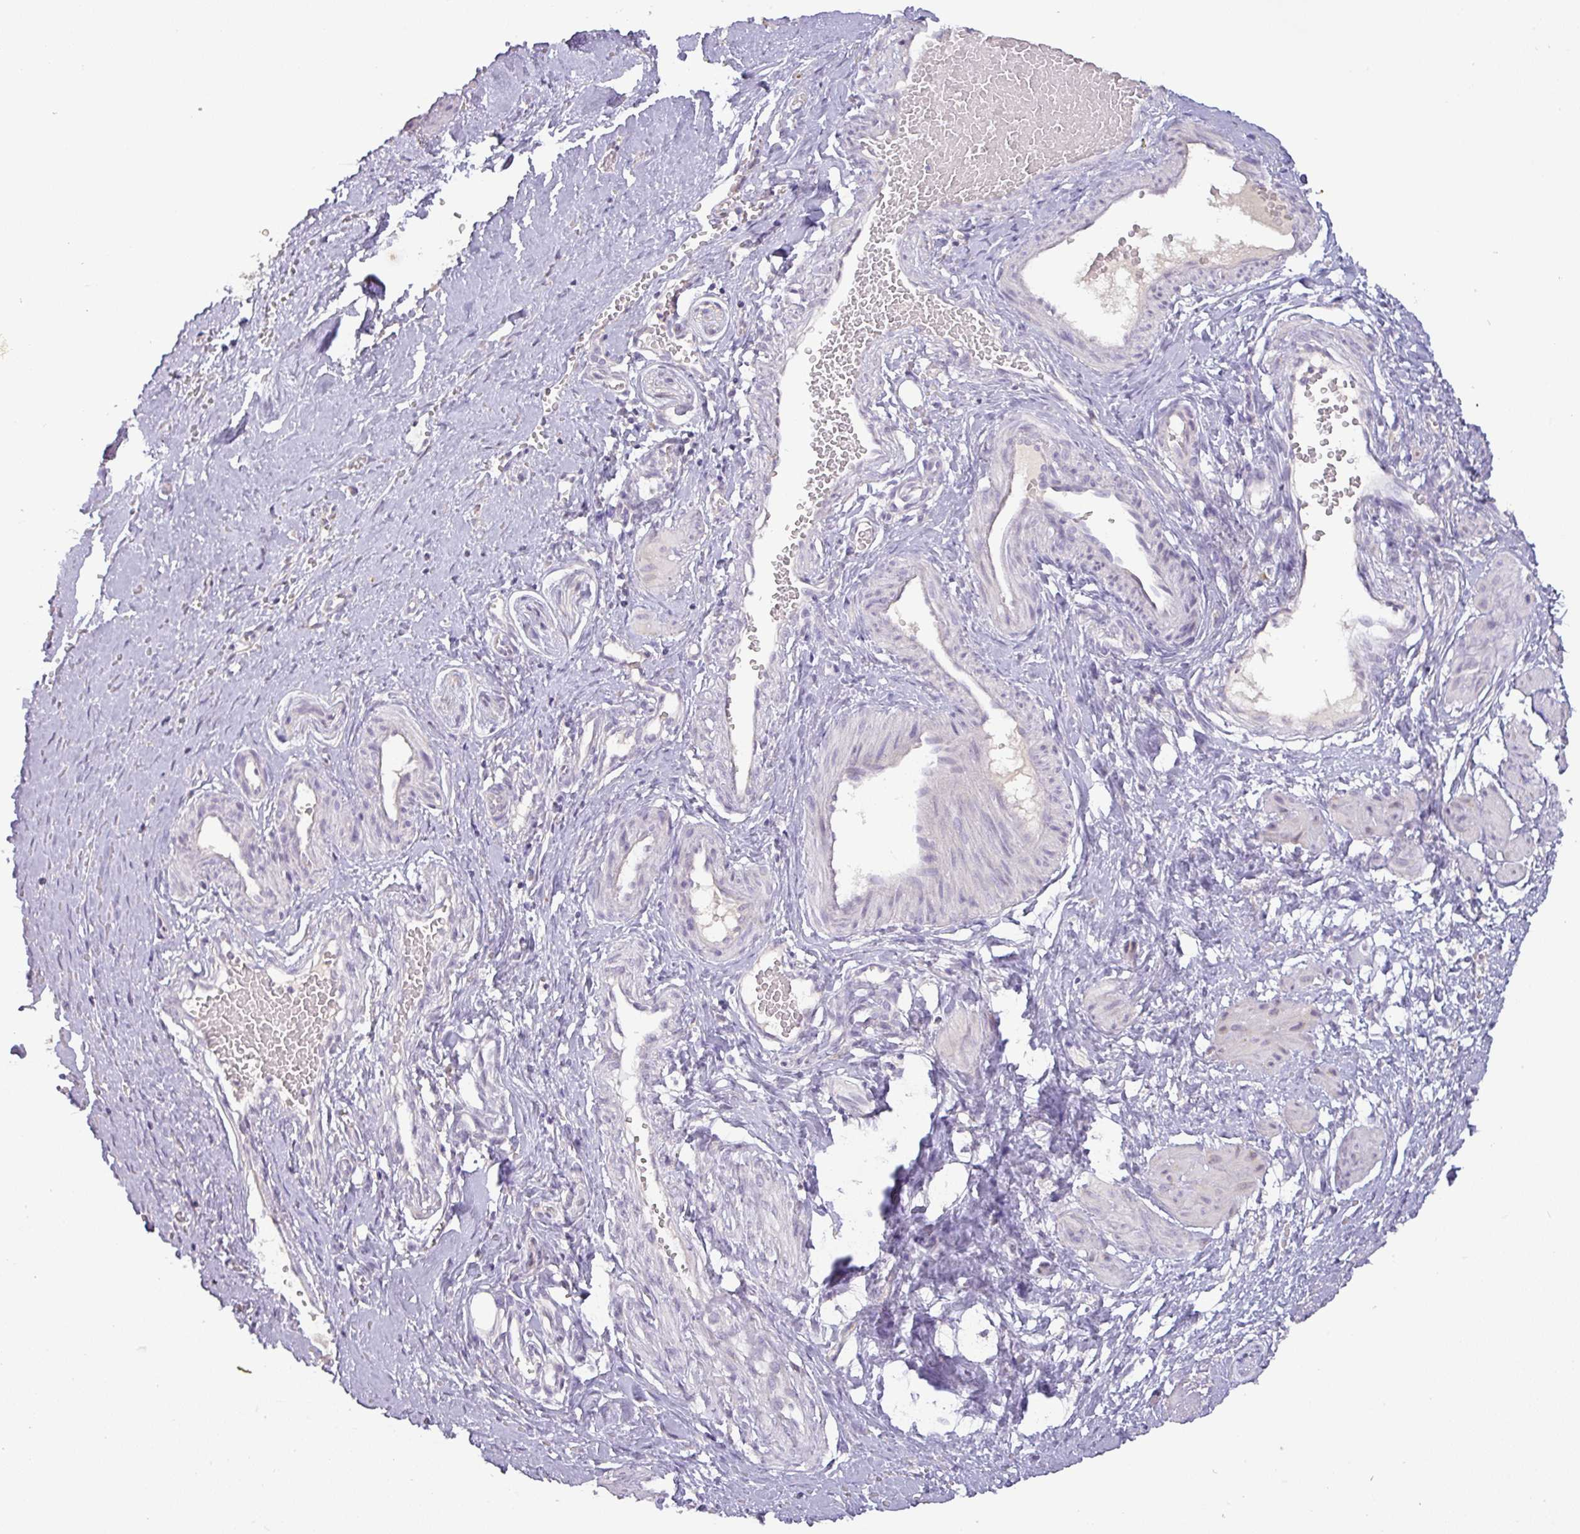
{"staining": {"intensity": "negative", "quantity": "none", "location": "none"}, "tissue": "smooth muscle", "cell_type": "Smooth muscle cells", "image_type": "normal", "snomed": [{"axis": "morphology", "description": "Normal tissue, NOS"}, {"axis": "topography", "description": "Endometrium"}], "caption": "Immunohistochemistry of normal smooth muscle exhibits no staining in smooth muscle cells.", "gene": "DRD5", "patient": {"sex": "female", "age": 33}}